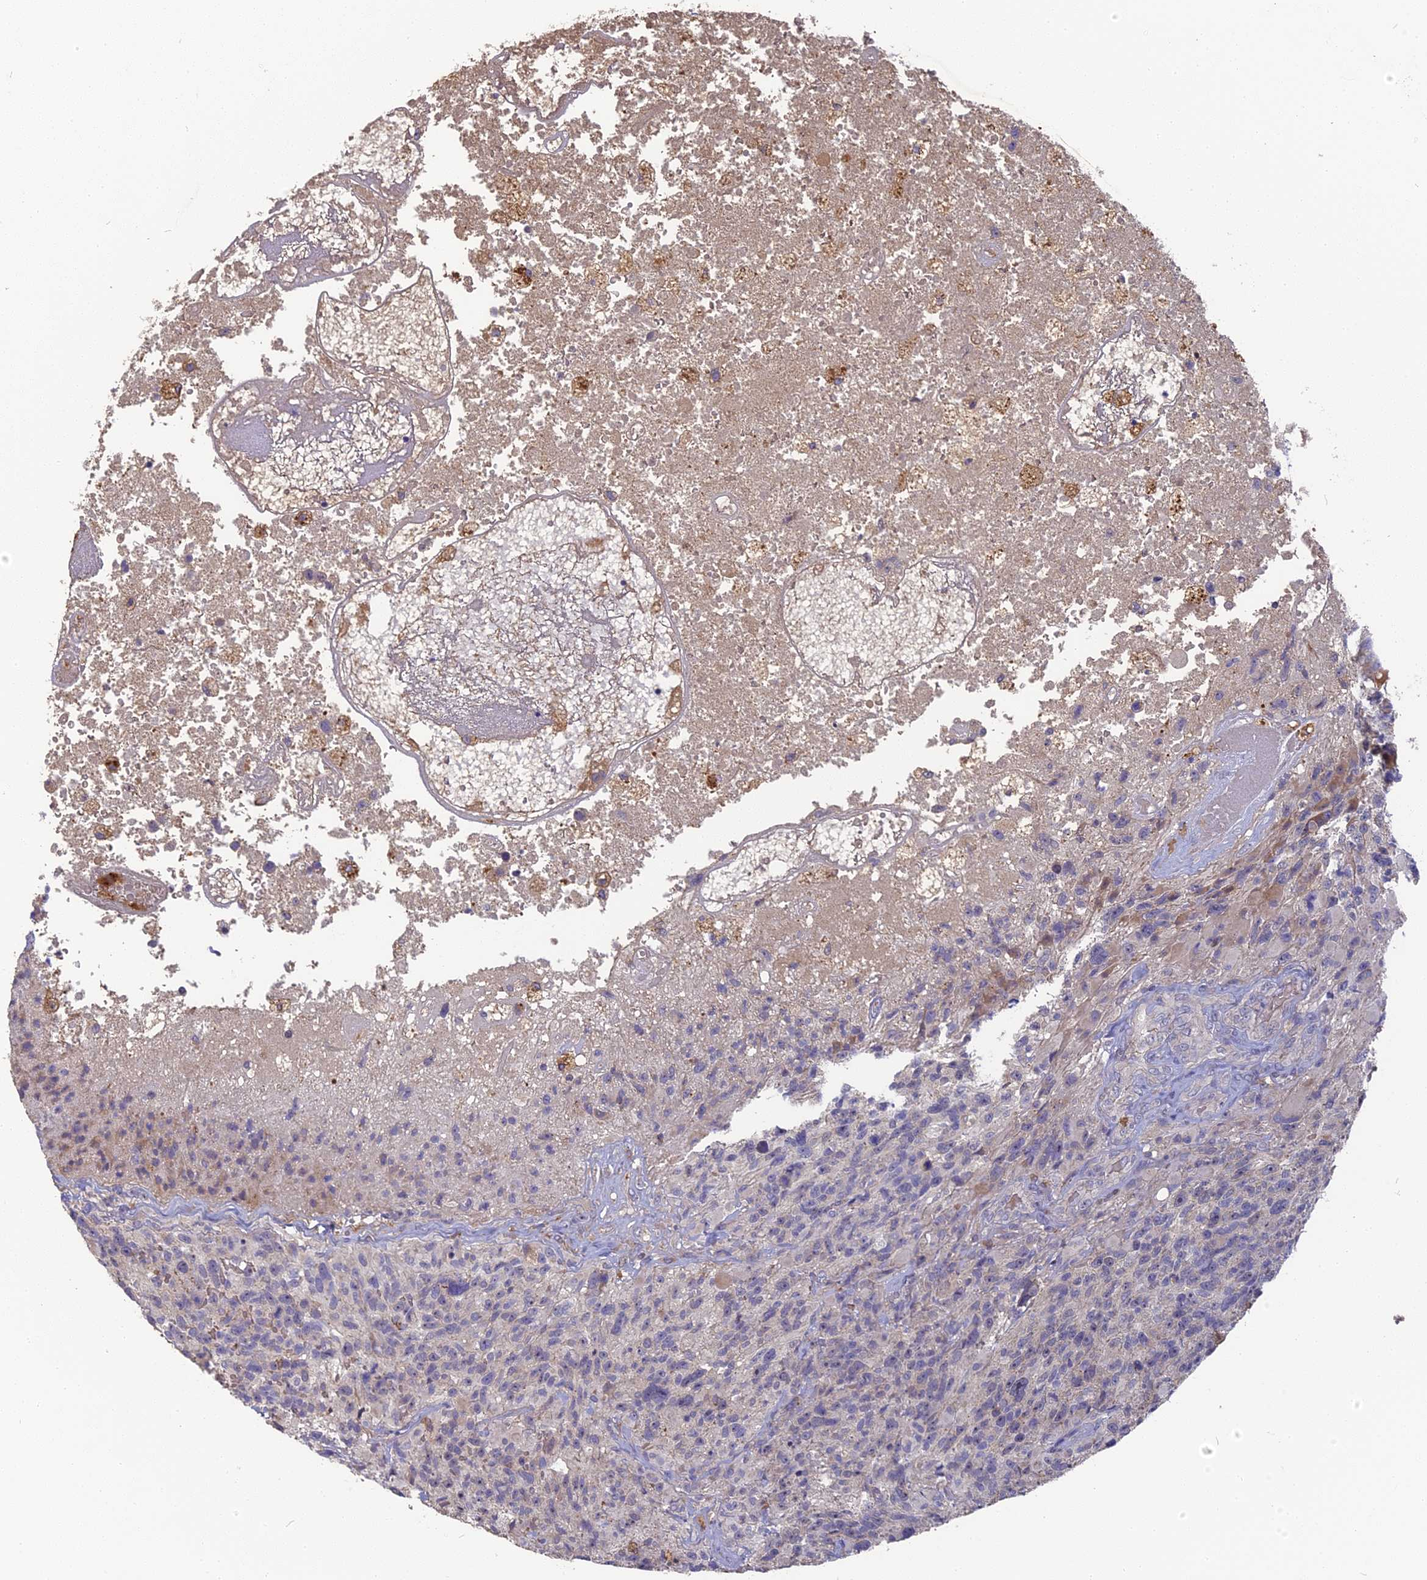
{"staining": {"intensity": "negative", "quantity": "none", "location": "none"}, "tissue": "glioma", "cell_type": "Tumor cells", "image_type": "cancer", "snomed": [{"axis": "morphology", "description": "Glioma, malignant, High grade"}, {"axis": "topography", "description": "Brain"}], "caption": "Tumor cells are negative for brown protein staining in malignant glioma (high-grade).", "gene": "ERMAP", "patient": {"sex": "male", "age": 76}}